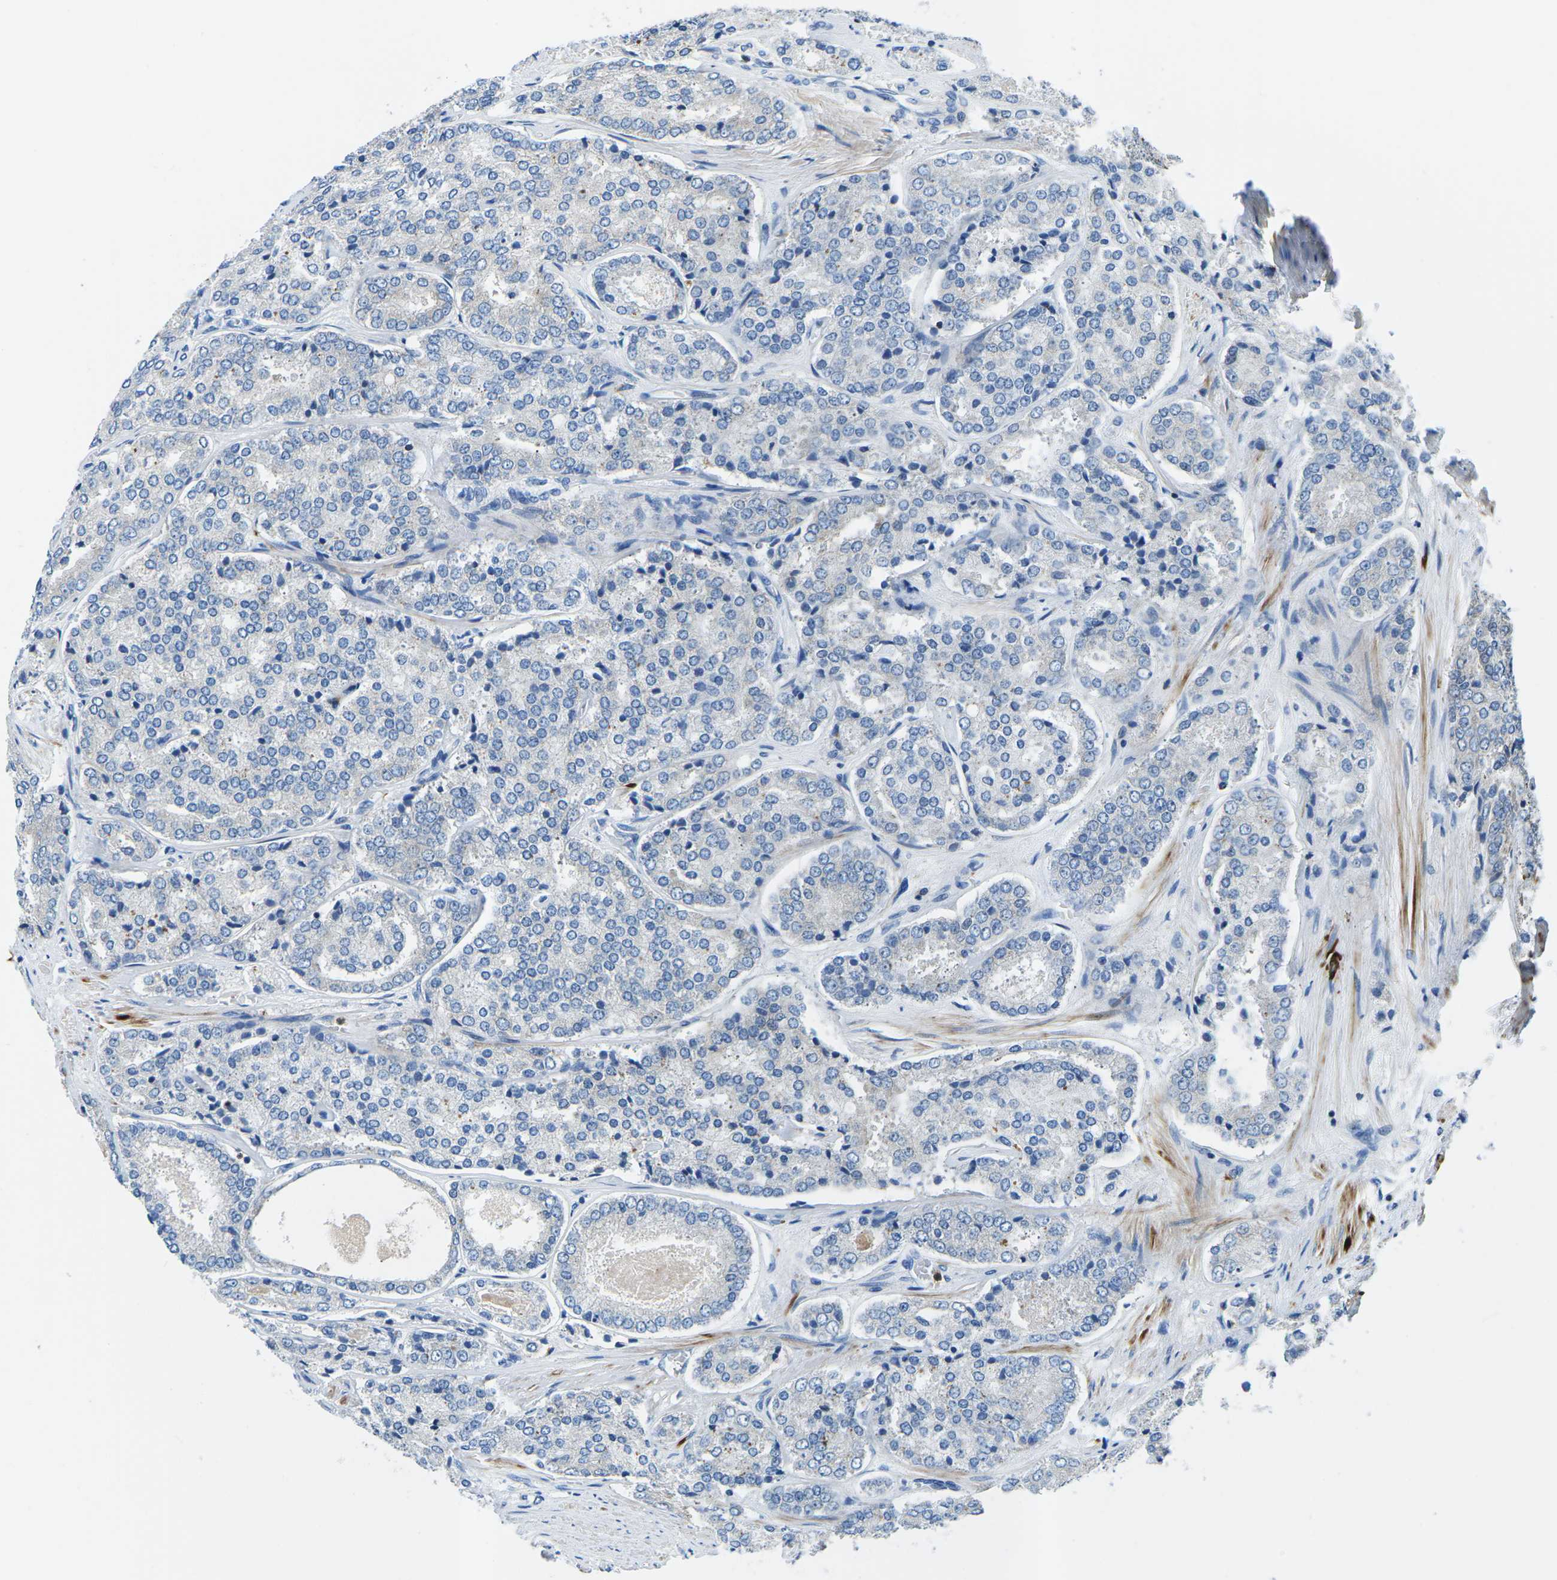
{"staining": {"intensity": "negative", "quantity": "none", "location": "none"}, "tissue": "prostate cancer", "cell_type": "Tumor cells", "image_type": "cancer", "snomed": [{"axis": "morphology", "description": "Adenocarcinoma, High grade"}, {"axis": "topography", "description": "Prostate"}], "caption": "A micrograph of prostate cancer stained for a protein exhibits no brown staining in tumor cells.", "gene": "MC4R", "patient": {"sex": "male", "age": 65}}